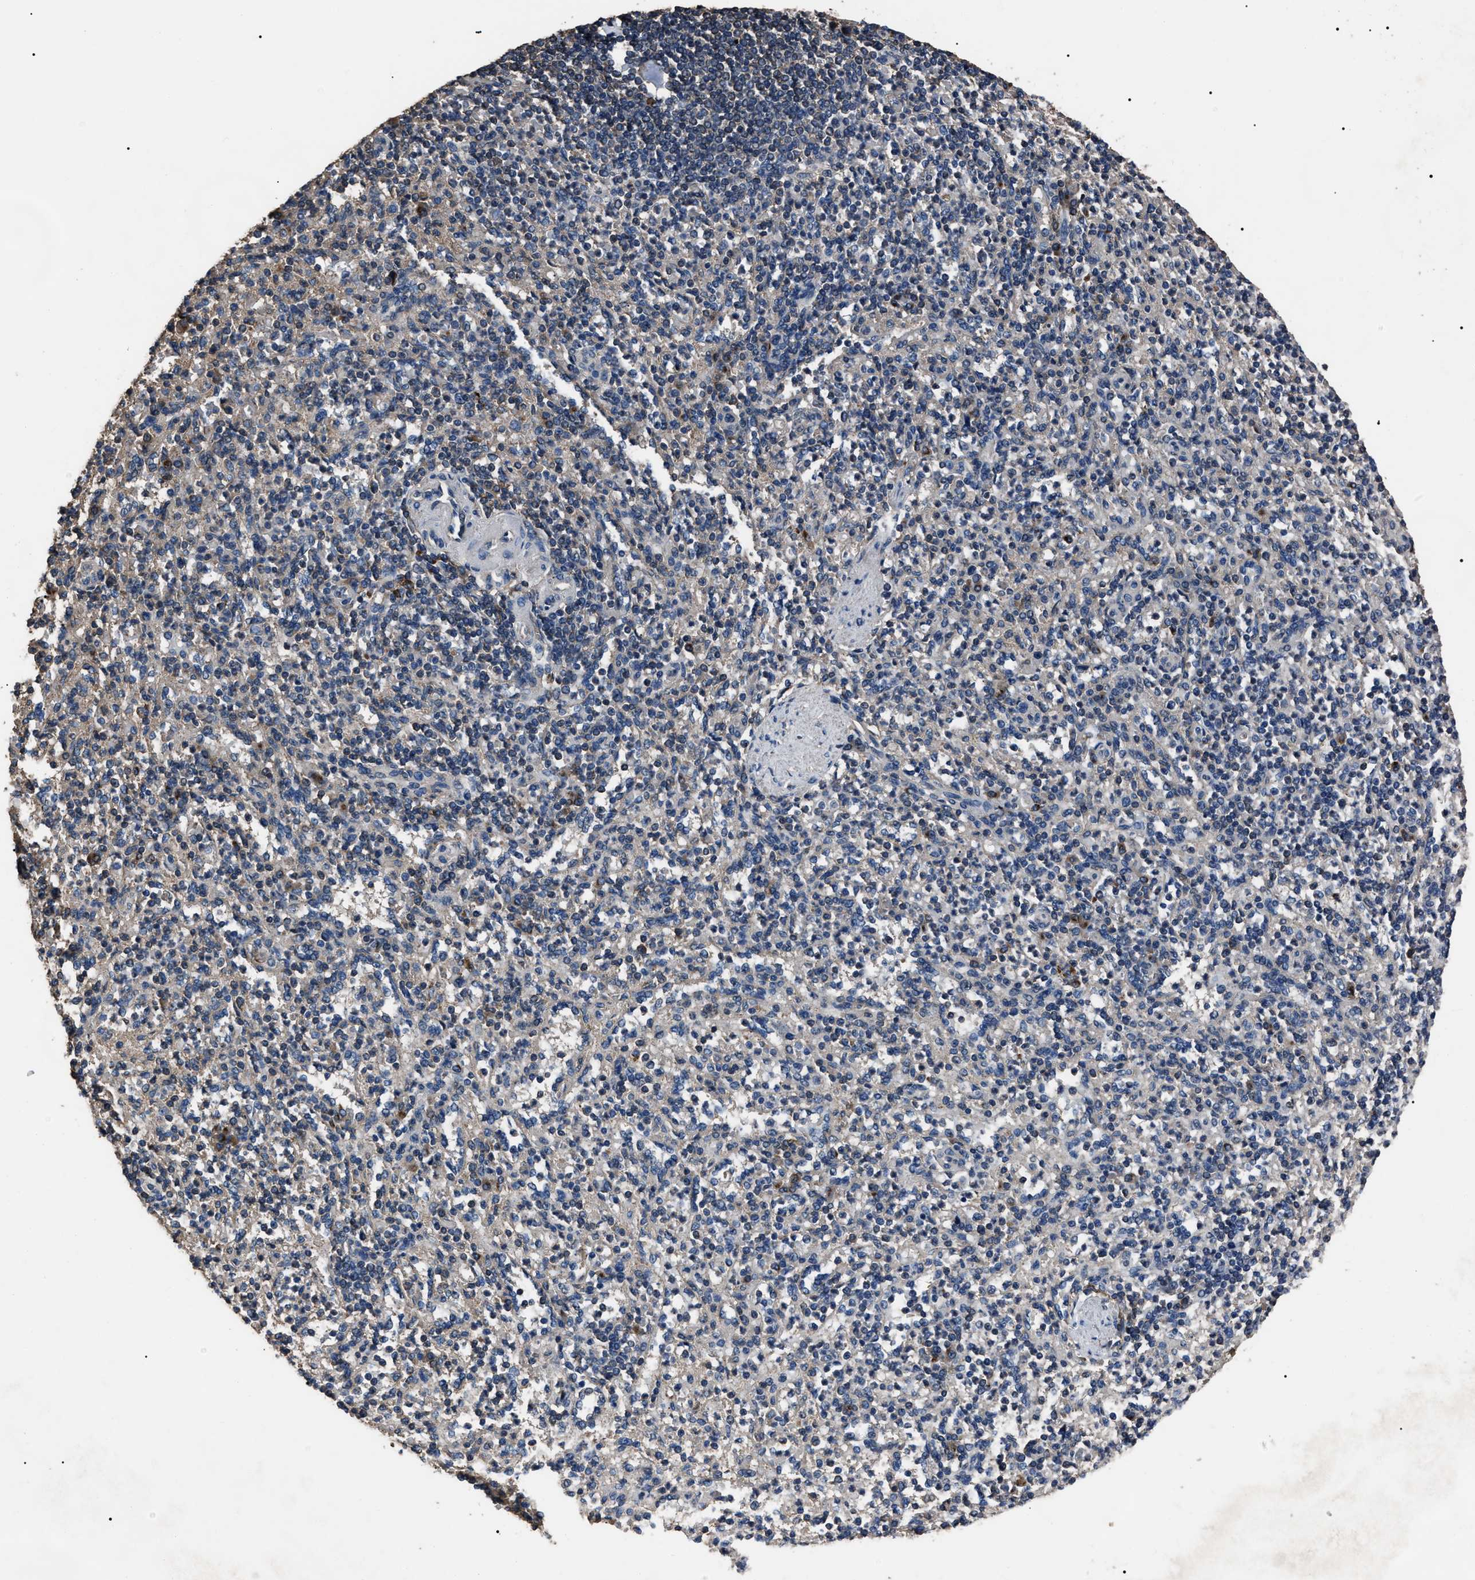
{"staining": {"intensity": "weak", "quantity": "<25%", "location": "cytoplasmic/membranous"}, "tissue": "spleen", "cell_type": "Cells in red pulp", "image_type": "normal", "snomed": [{"axis": "morphology", "description": "Normal tissue, NOS"}, {"axis": "topography", "description": "Spleen"}], "caption": "A micrograph of human spleen is negative for staining in cells in red pulp. (Immunohistochemistry, brightfield microscopy, high magnification).", "gene": "RNF216", "patient": {"sex": "female", "age": 74}}